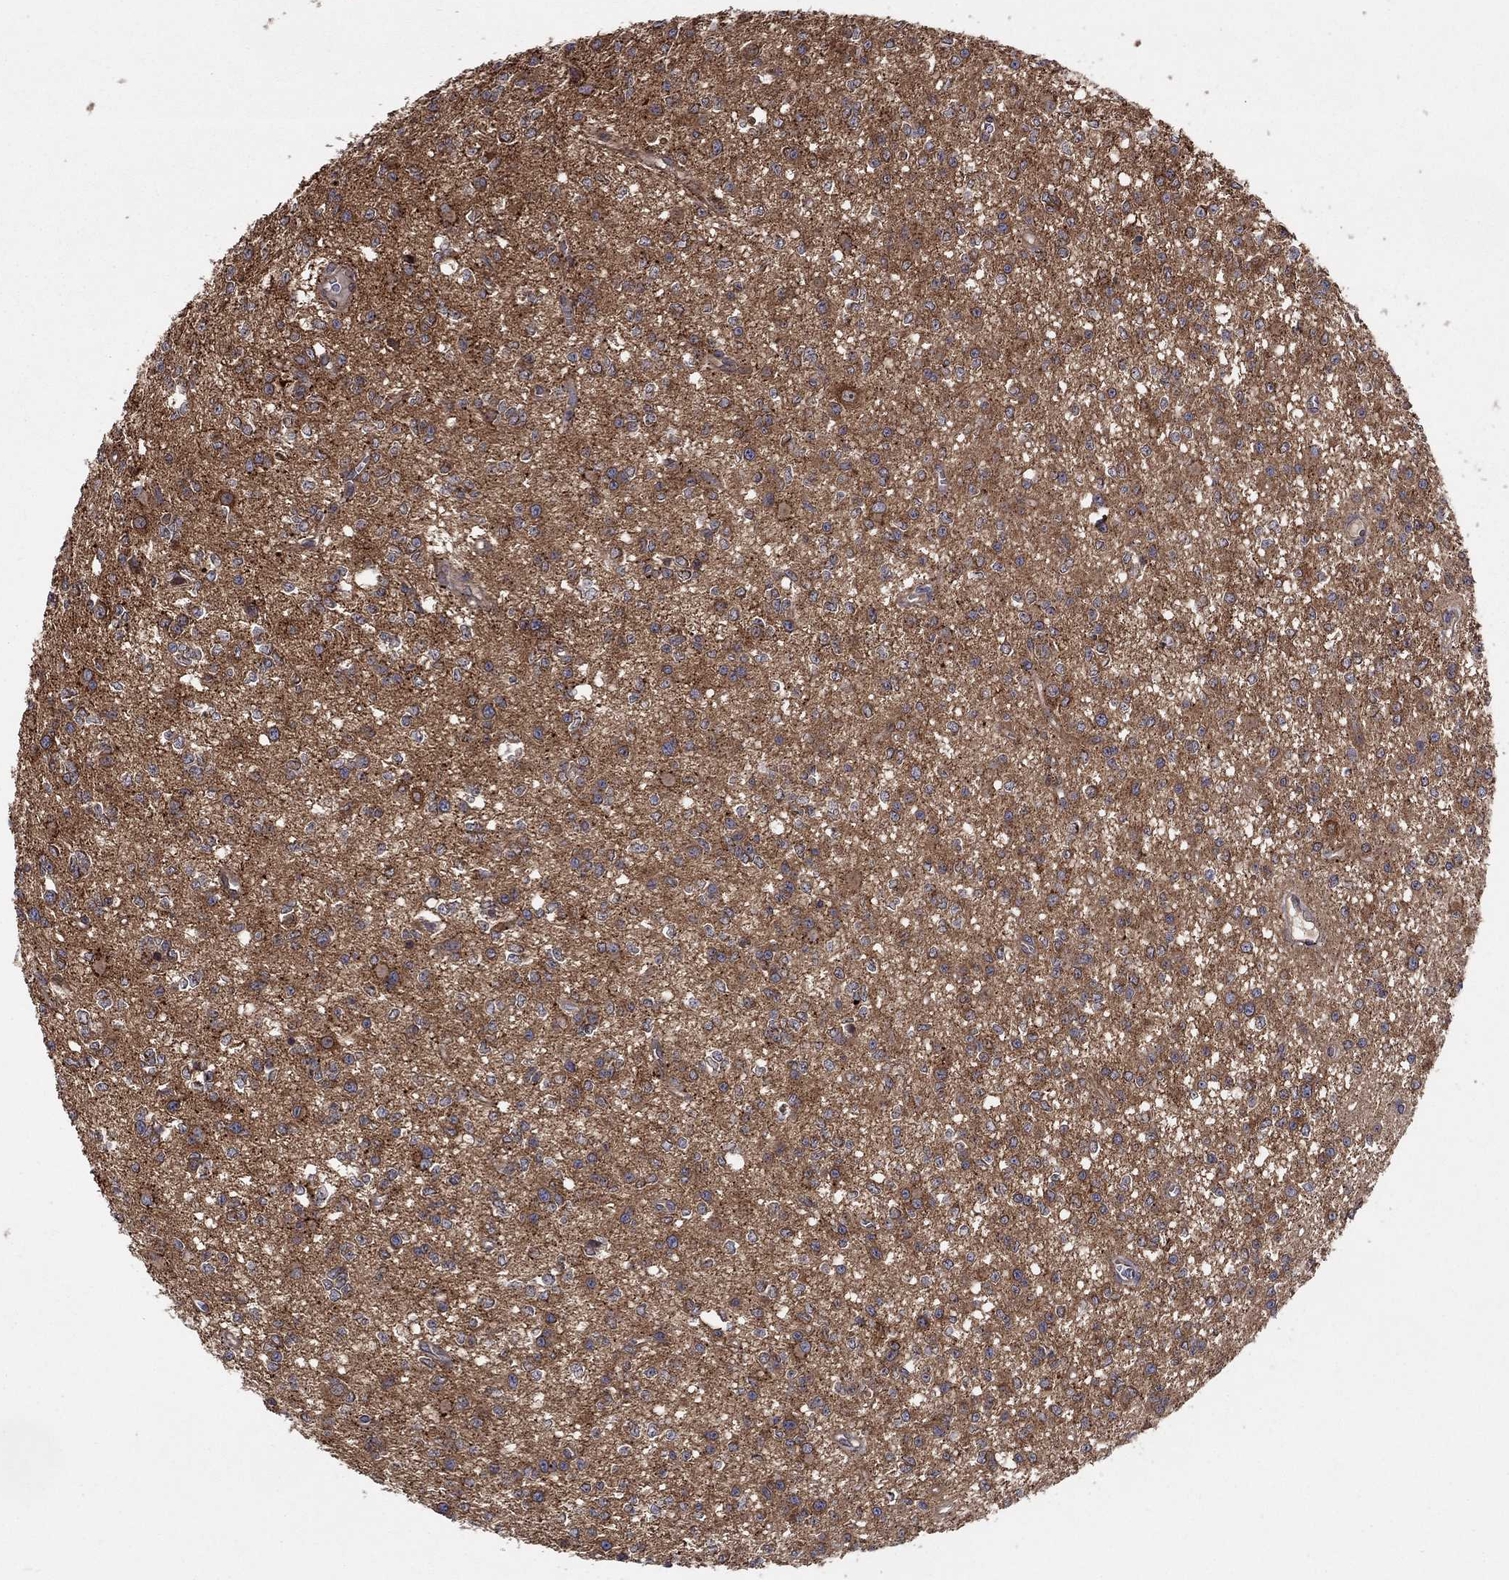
{"staining": {"intensity": "moderate", "quantity": "<25%", "location": "cytoplasmic/membranous,nuclear"}, "tissue": "glioma", "cell_type": "Tumor cells", "image_type": "cancer", "snomed": [{"axis": "morphology", "description": "Glioma, malignant, Low grade"}, {"axis": "topography", "description": "Brain"}], "caption": "Immunohistochemical staining of malignant glioma (low-grade) demonstrates low levels of moderate cytoplasmic/membranous and nuclear protein expression in approximately <25% of tumor cells. (Stains: DAB (3,3'-diaminobenzidine) in brown, nuclei in blue, Microscopy: brightfield microscopy at high magnification).", "gene": "BMERB1", "patient": {"sex": "female", "age": 45}}